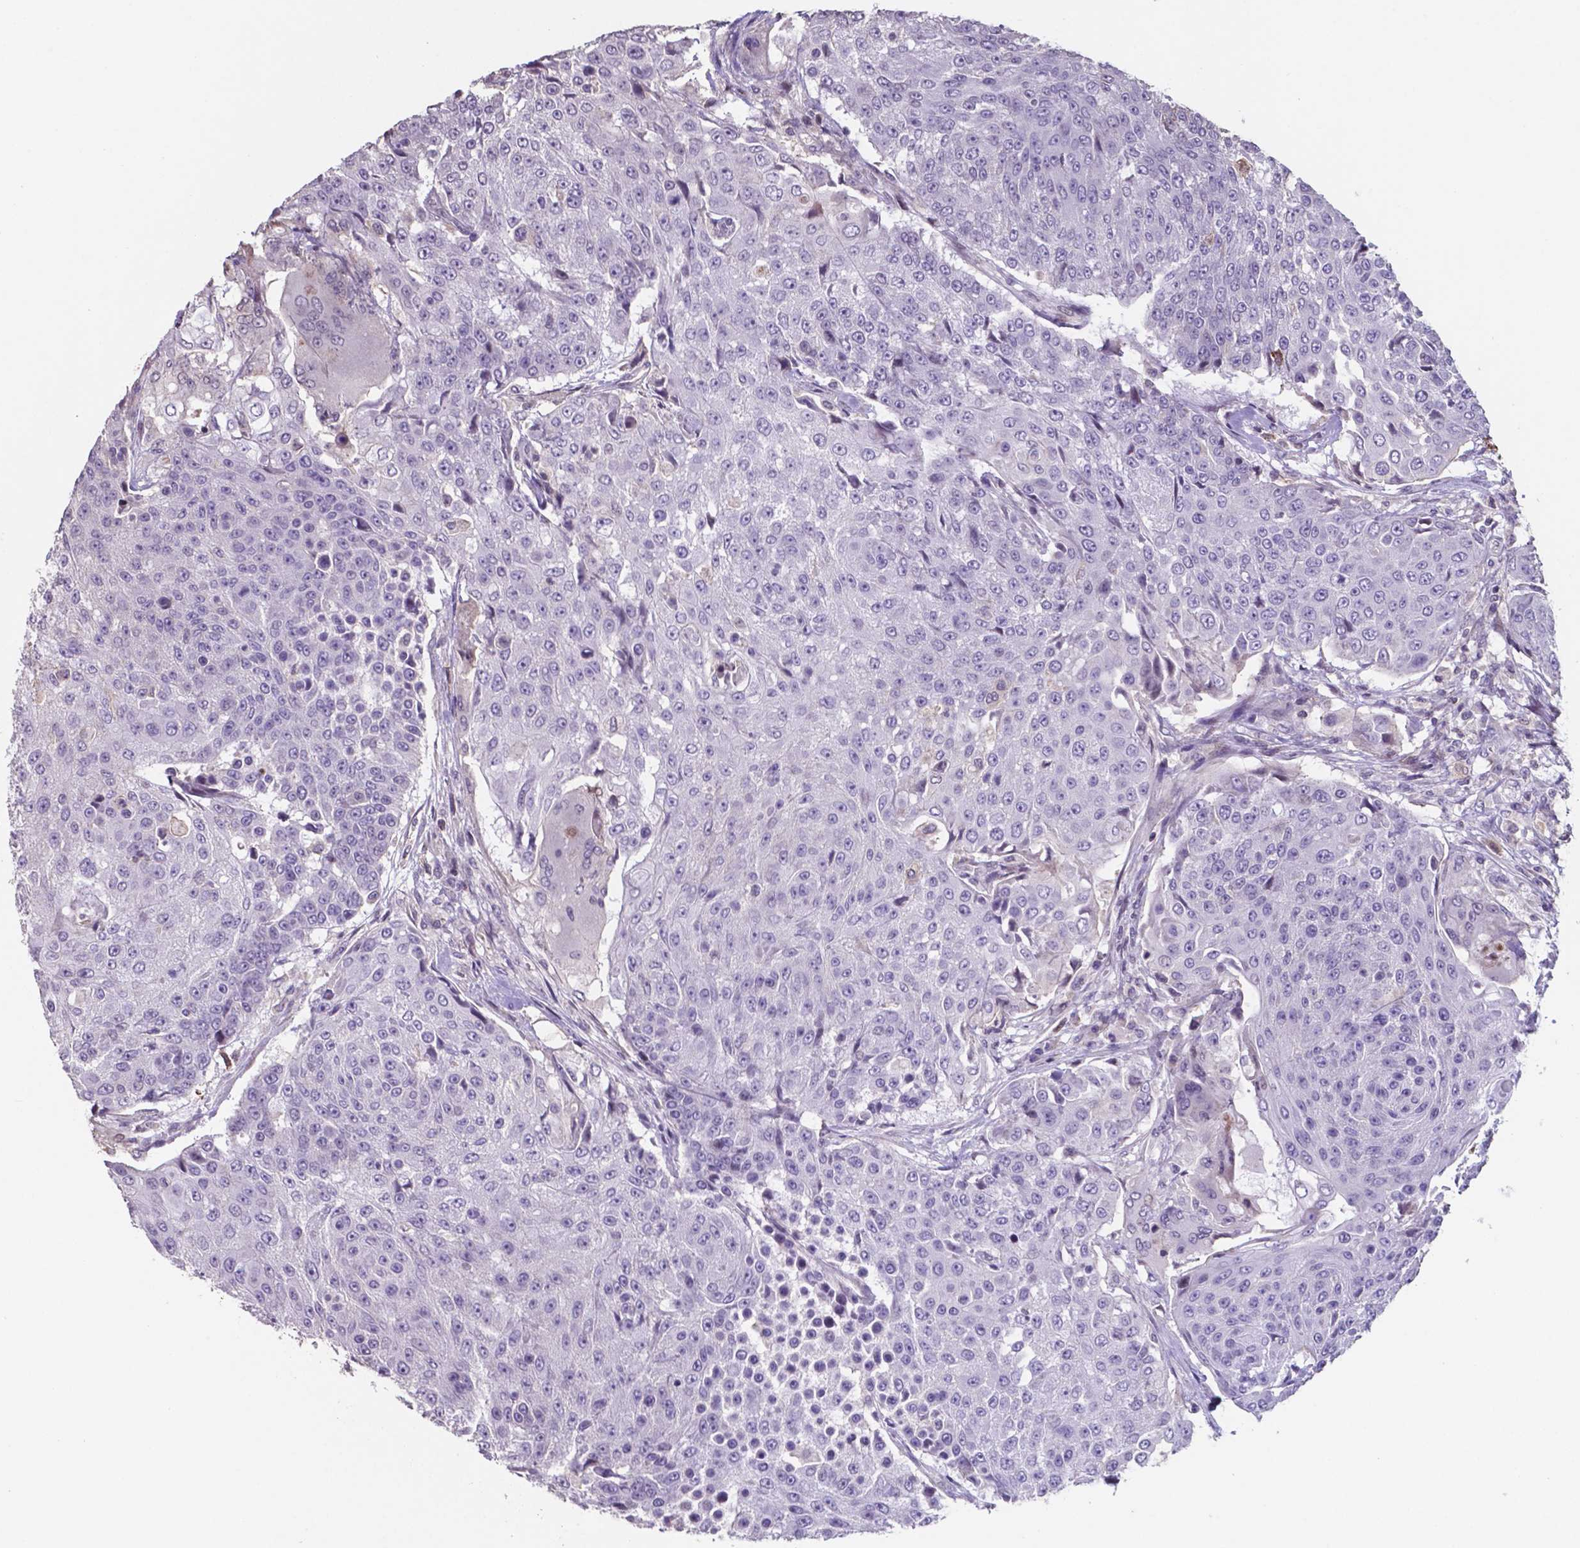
{"staining": {"intensity": "negative", "quantity": "none", "location": "none"}, "tissue": "urothelial cancer", "cell_type": "Tumor cells", "image_type": "cancer", "snomed": [{"axis": "morphology", "description": "Urothelial carcinoma, High grade"}, {"axis": "topography", "description": "Urinary bladder"}], "caption": "DAB (3,3'-diaminobenzidine) immunohistochemical staining of high-grade urothelial carcinoma displays no significant positivity in tumor cells.", "gene": "MLC1", "patient": {"sex": "female", "age": 63}}